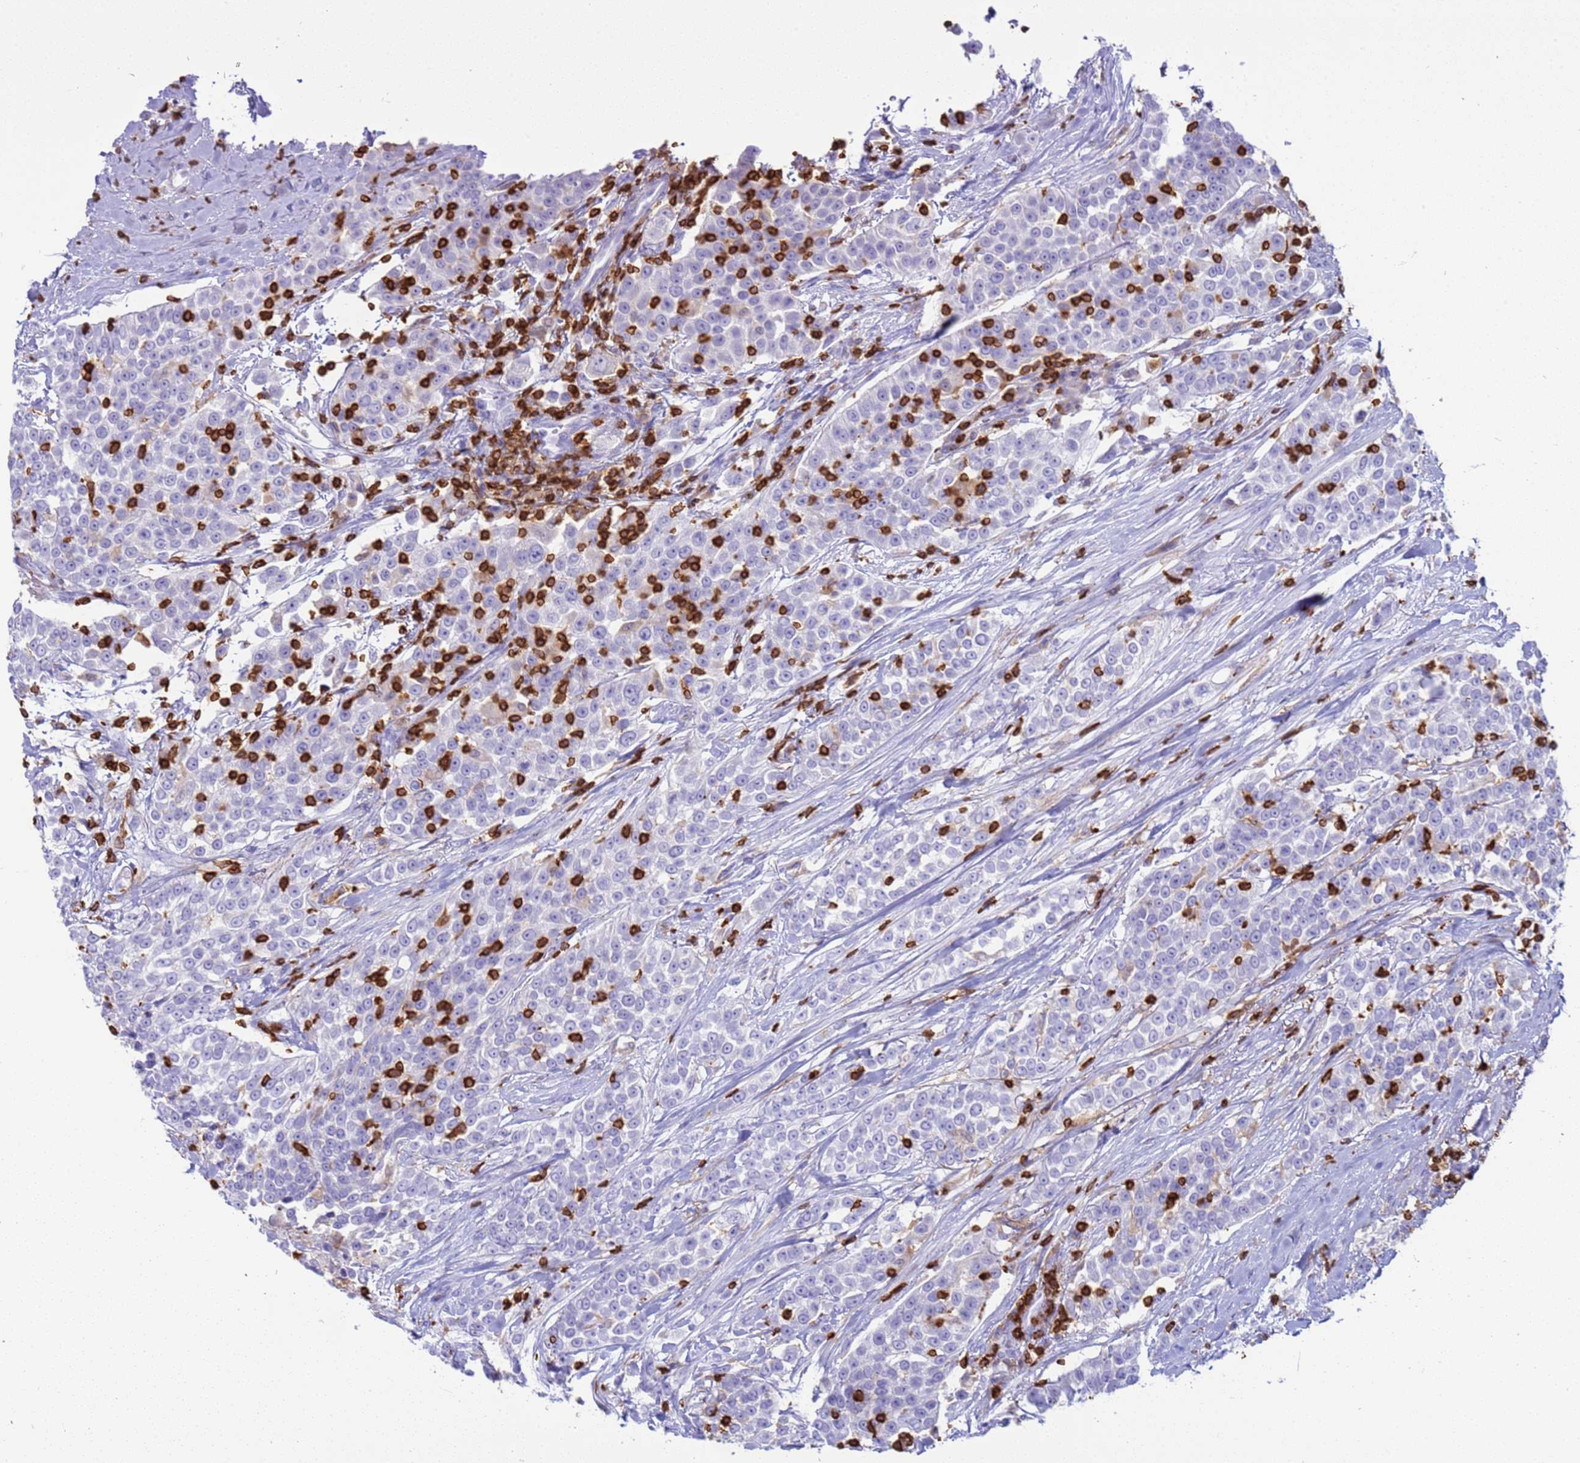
{"staining": {"intensity": "negative", "quantity": "none", "location": "none"}, "tissue": "urothelial cancer", "cell_type": "Tumor cells", "image_type": "cancer", "snomed": [{"axis": "morphology", "description": "Urothelial carcinoma, High grade"}, {"axis": "topography", "description": "Urinary bladder"}], "caption": "An immunohistochemistry (IHC) histopathology image of urothelial carcinoma (high-grade) is shown. There is no staining in tumor cells of urothelial carcinoma (high-grade).", "gene": "IRF5", "patient": {"sex": "female", "age": 80}}